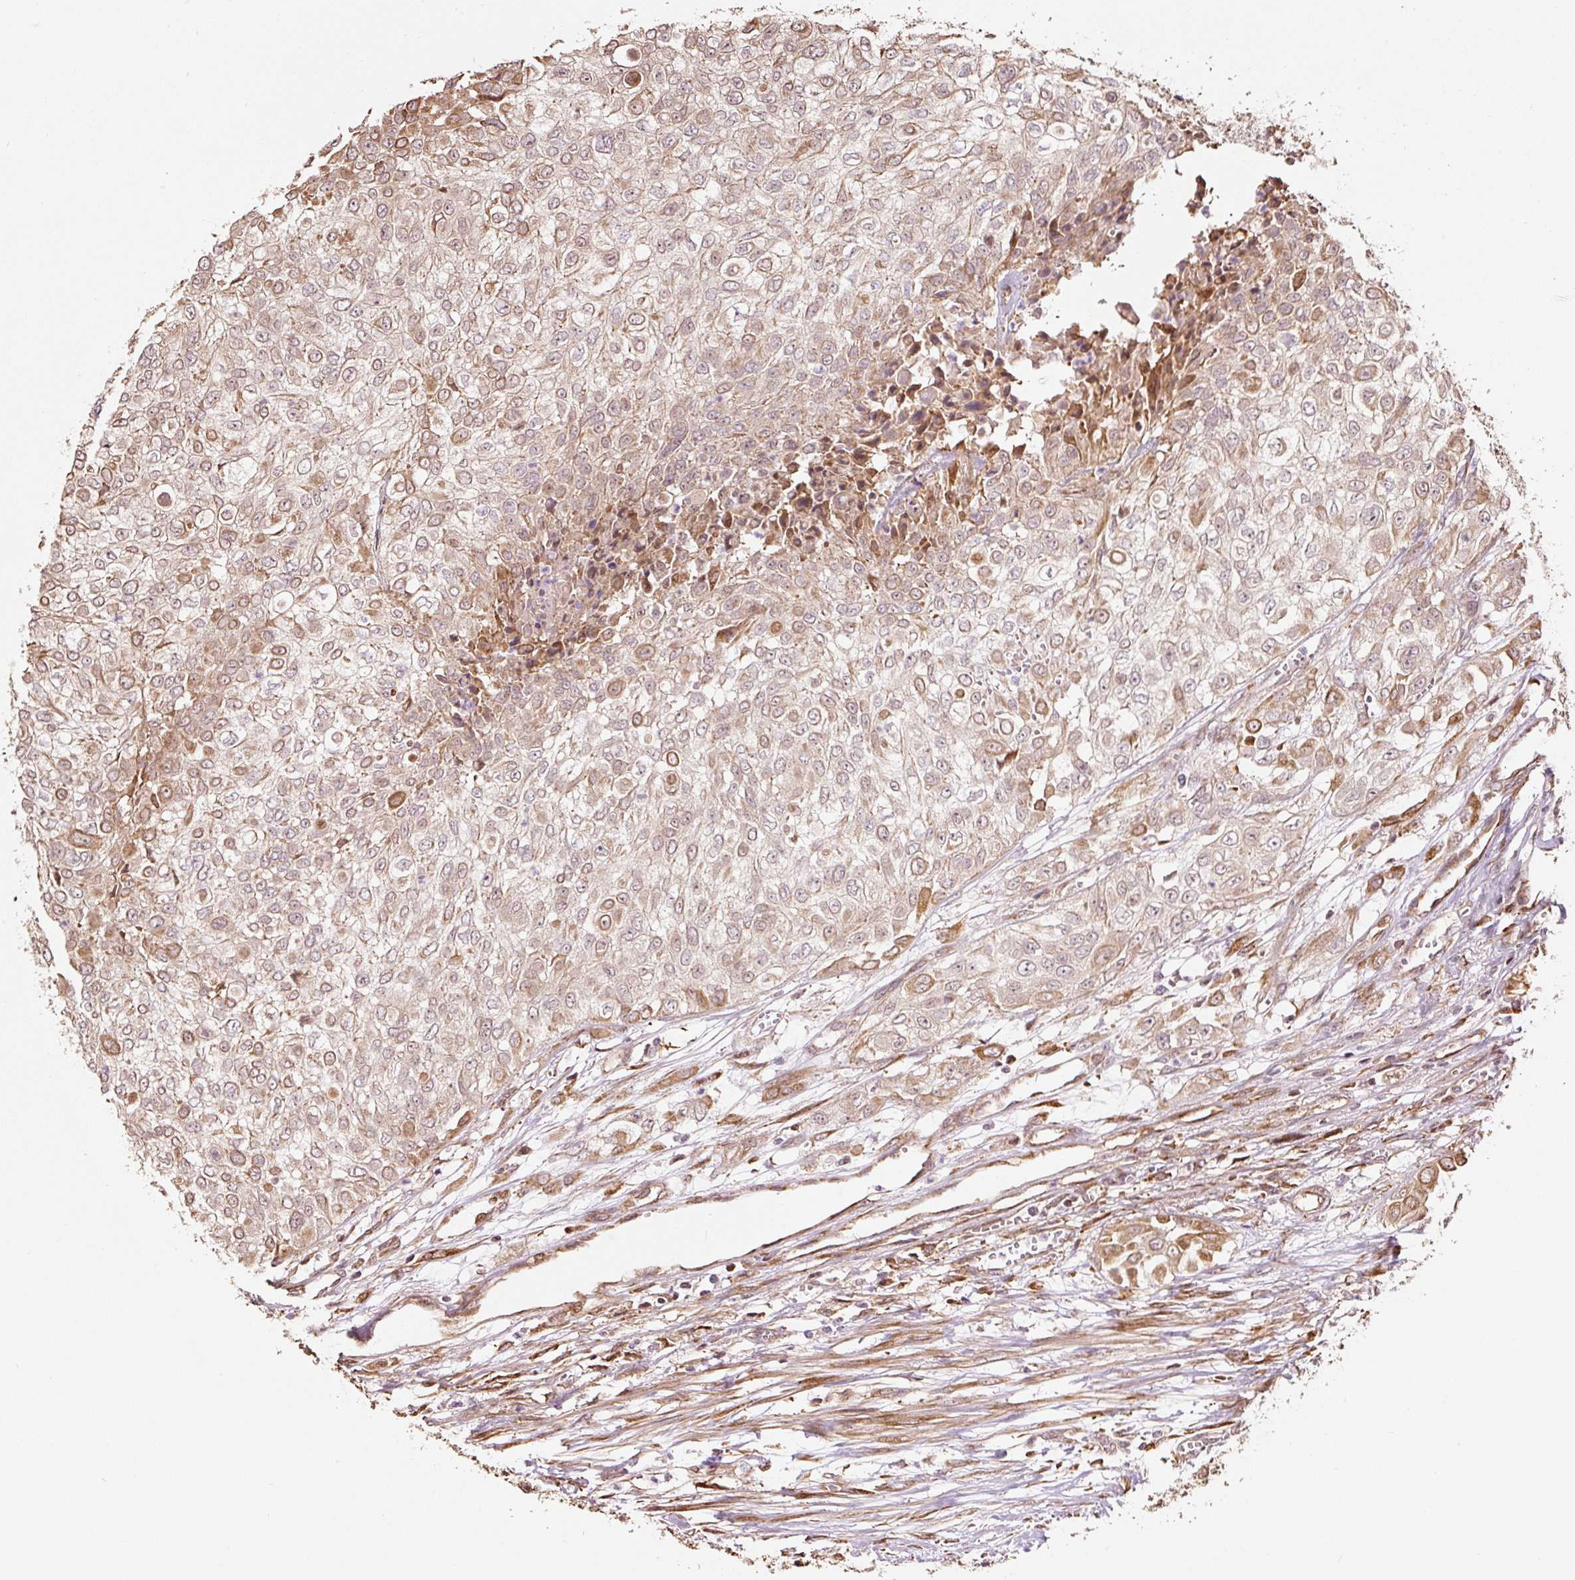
{"staining": {"intensity": "strong", "quantity": "25%-75%", "location": "cytoplasmic/membranous"}, "tissue": "urothelial cancer", "cell_type": "Tumor cells", "image_type": "cancer", "snomed": [{"axis": "morphology", "description": "Urothelial carcinoma, High grade"}, {"axis": "topography", "description": "Urinary bladder"}], "caption": "Human high-grade urothelial carcinoma stained for a protein (brown) reveals strong cytoplasmic/membranous positive positivity in about 25%-75% of tumor cells.", "gene": "ETF1", "patient": {"sex": "male", "age": 57}}